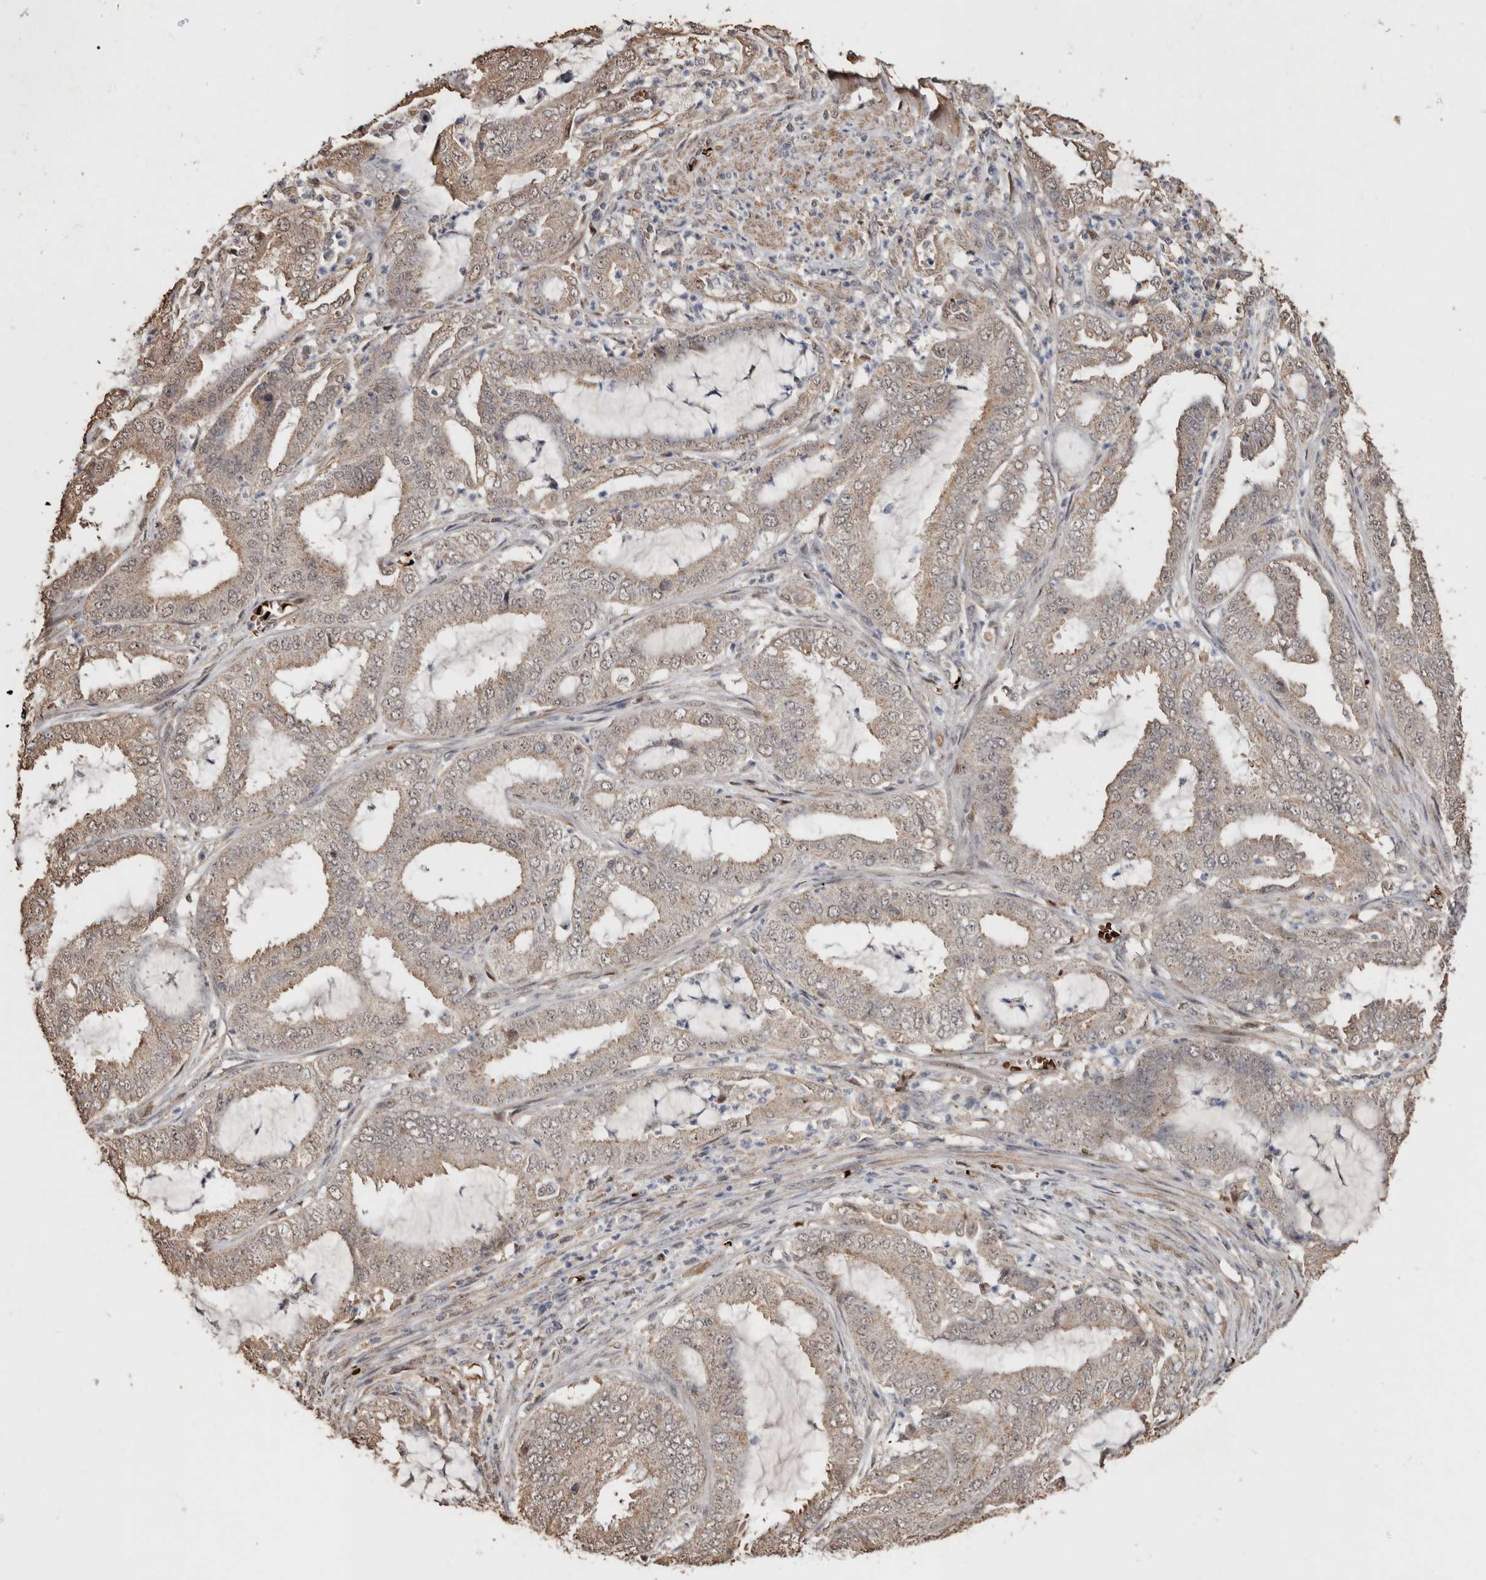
{"staining": {"intensity": "weak", "quantity": ">75%", "location": "cytoplasmic/membranous"}, "tissue": "endometrial cancer", "cell_type": "Tumor cells", "image_type": "cancer", "snomed": [{"axis": "morphology", "description": "Adenocarcinoma, NOS"}, {"axis": "topography", "description": "Endometrium"}], "caption": "A high-resolution micrograph shows IHC staining of endometrial cancer, which reveals weak cytoplasmic/membranous staining in about >75% of tumor cells.", "gene": "GRAMD2A", "patient": {"sex": "female", "age": 51}}